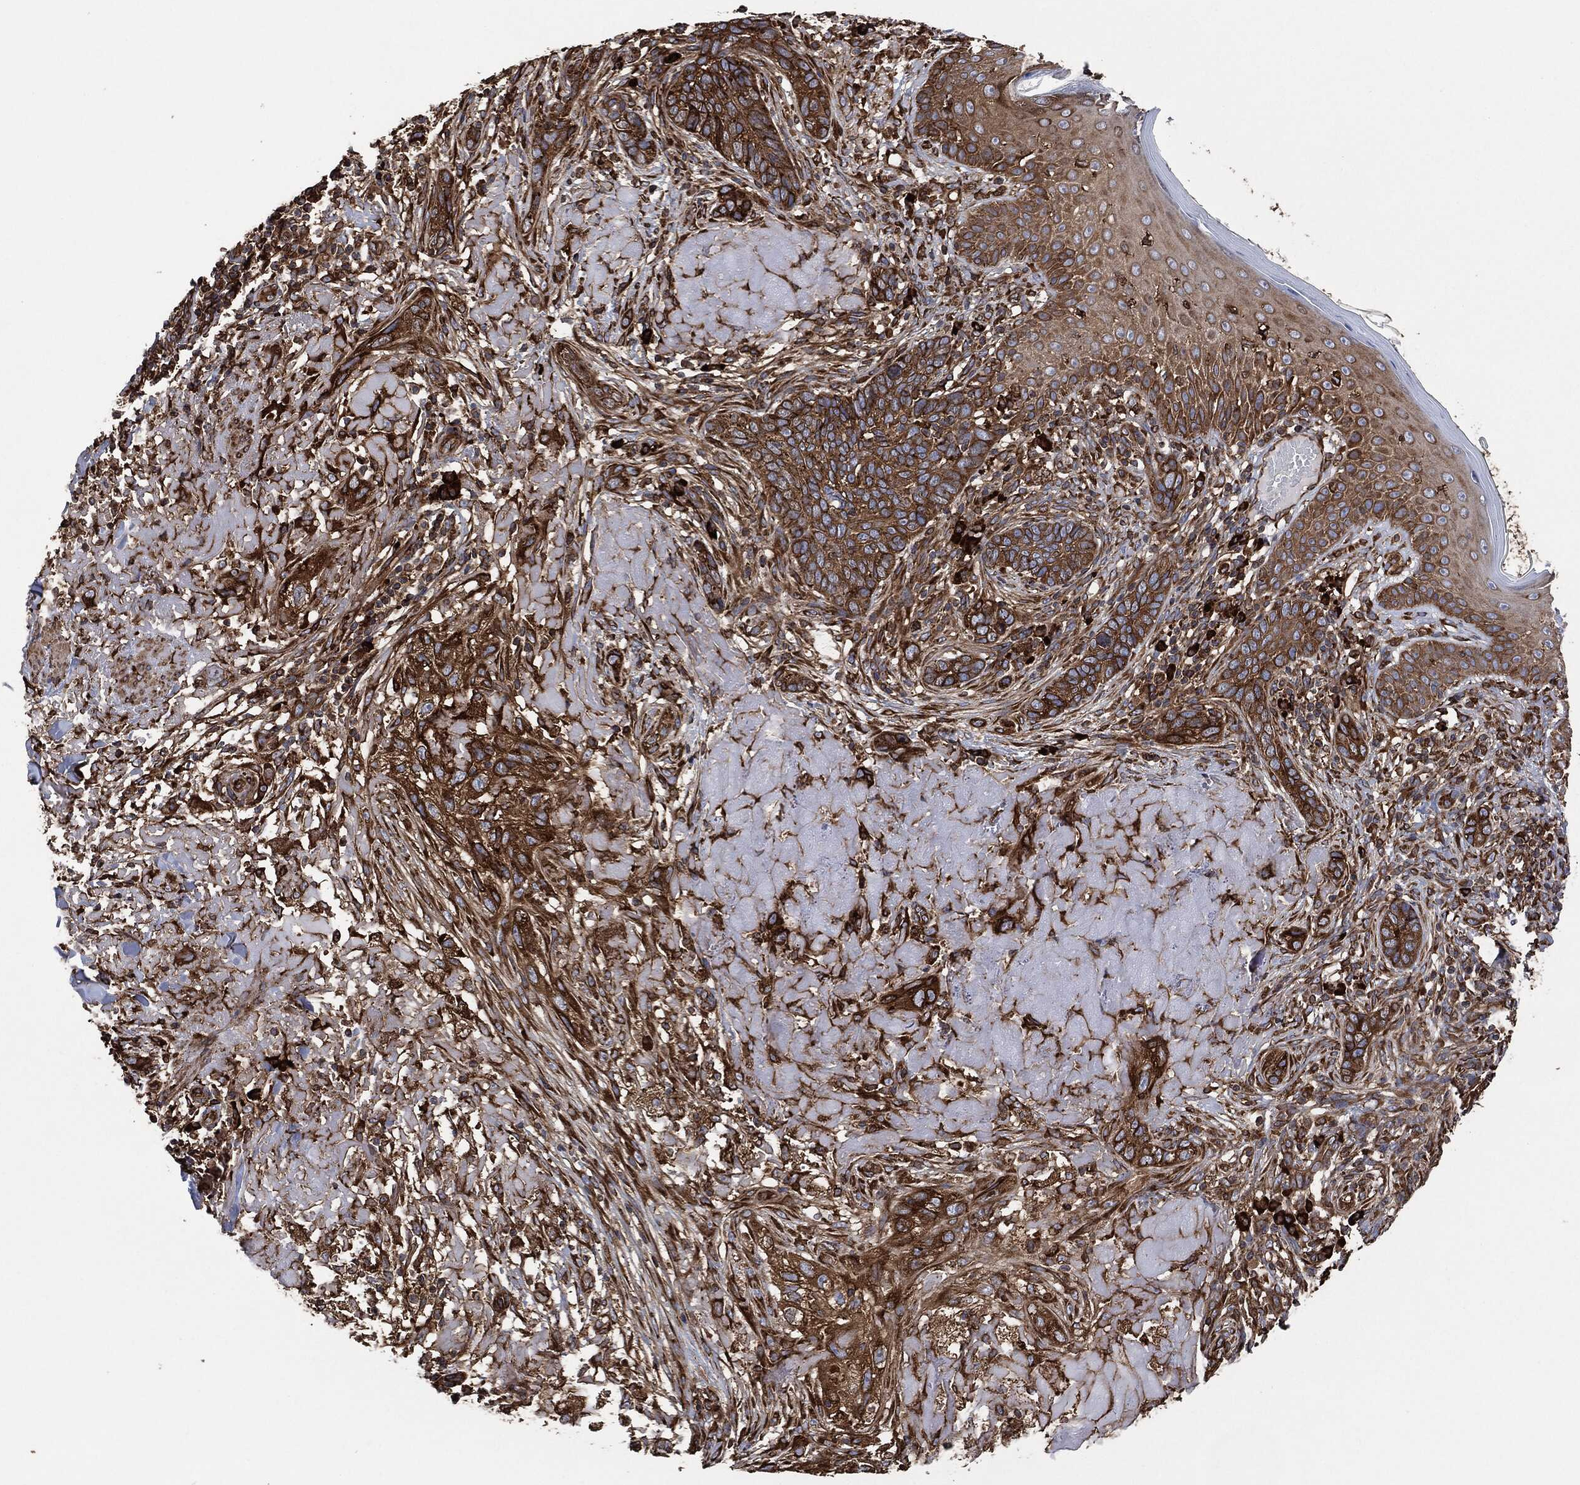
{"staining": {"intensity": "strong", "quantity": ">75%", "location": "cytoplasmic/membranous"}, "tissue": "skin cancer", "cell_type": "Tumor cells", "image_type": "cancer", "snomed": [{"axis": "morphology", "description": "Basal cell carcinoma"}, {"axis": "topography", "description": "Skin"}], "caption": "Skin basal cell carcinoma tissue demonstrates strong cytoplasmic/membranous staining in approximately >75% of tumor cells, visualized by immunohistochemistry.", "gene": "AMFR", "patient": {"sex": "male", "age": 91}}